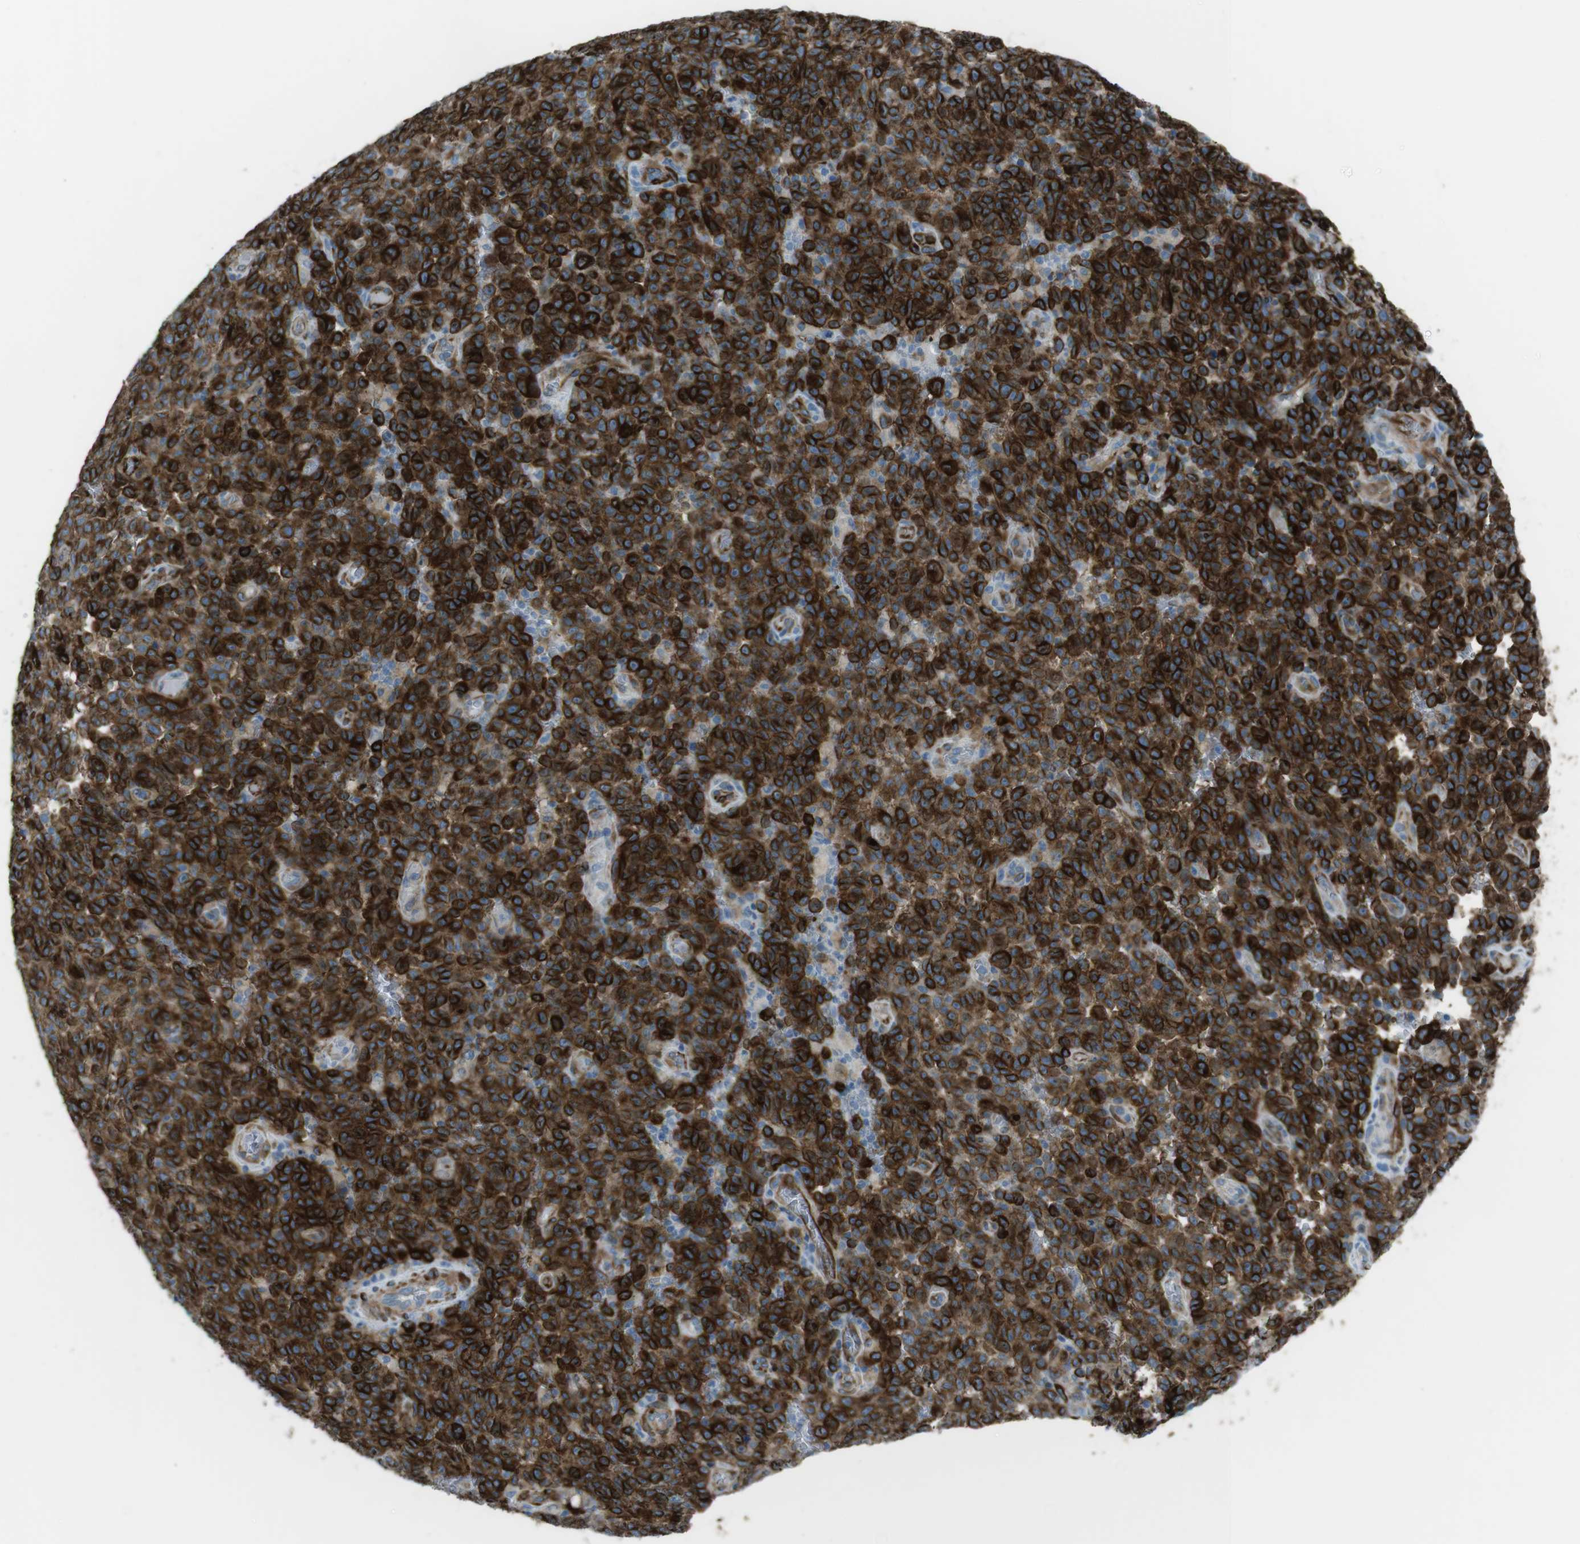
{"staining": {"intensity": "strong", "quantity": ">75%", "location": "cytoplasmic/membranous"}, "tissue": "melanoma", "cell_type": "Tumor cells", "image_type": "cancer", "snomed": [{"axis": "morphology", "description": "Malignant melanoma, NOS"}, {"axis": "topography", "description": "Skin"}], "caption": "Tumor cells reveal high levels of strong cytoplasmic/membranous positivity in approximately >75% of cells in human melanoma.", "gene": "TUBB2A", "patient": {"sex": "female", "age": 82}}